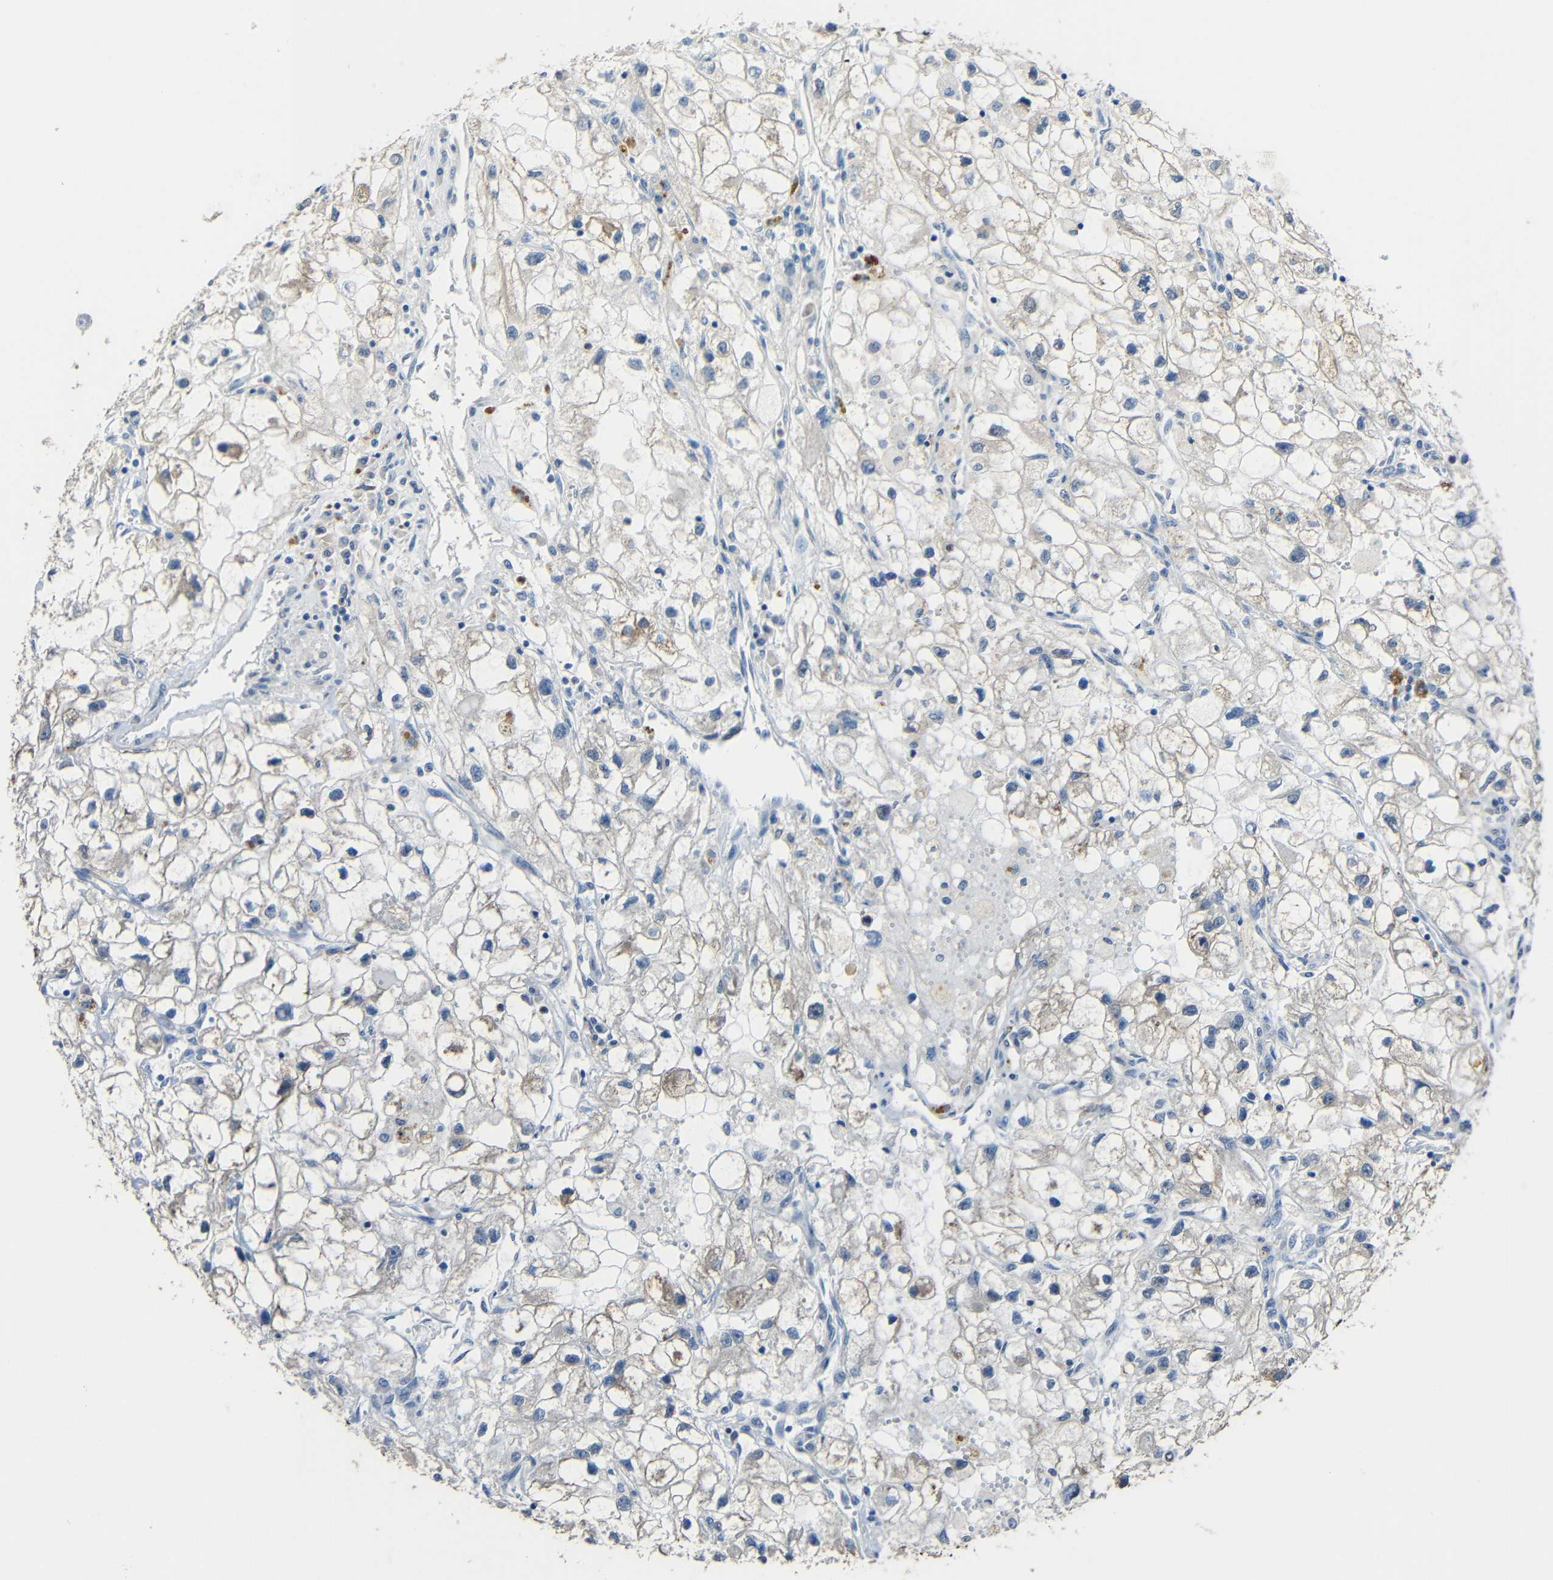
{"staining": {"intensity": "negative", "quantity": "none", "location": "none"}, "tissue": "renal cancer", "cell_type": "Tumor cells", "image_type": "cancer", "snomed": [{"axis": "morphology", "description": "Adenocarcinoma, NOS"}, {"axis": "topography", "description": "Kidney"}], "caption": "The immunohistochemistry (IHC) histopathology image has no significant expression in tumor cells of renal adenocarcinoma tissue.", "gene": "STBD1", "patient": {"sex": "female", "age": 70}}